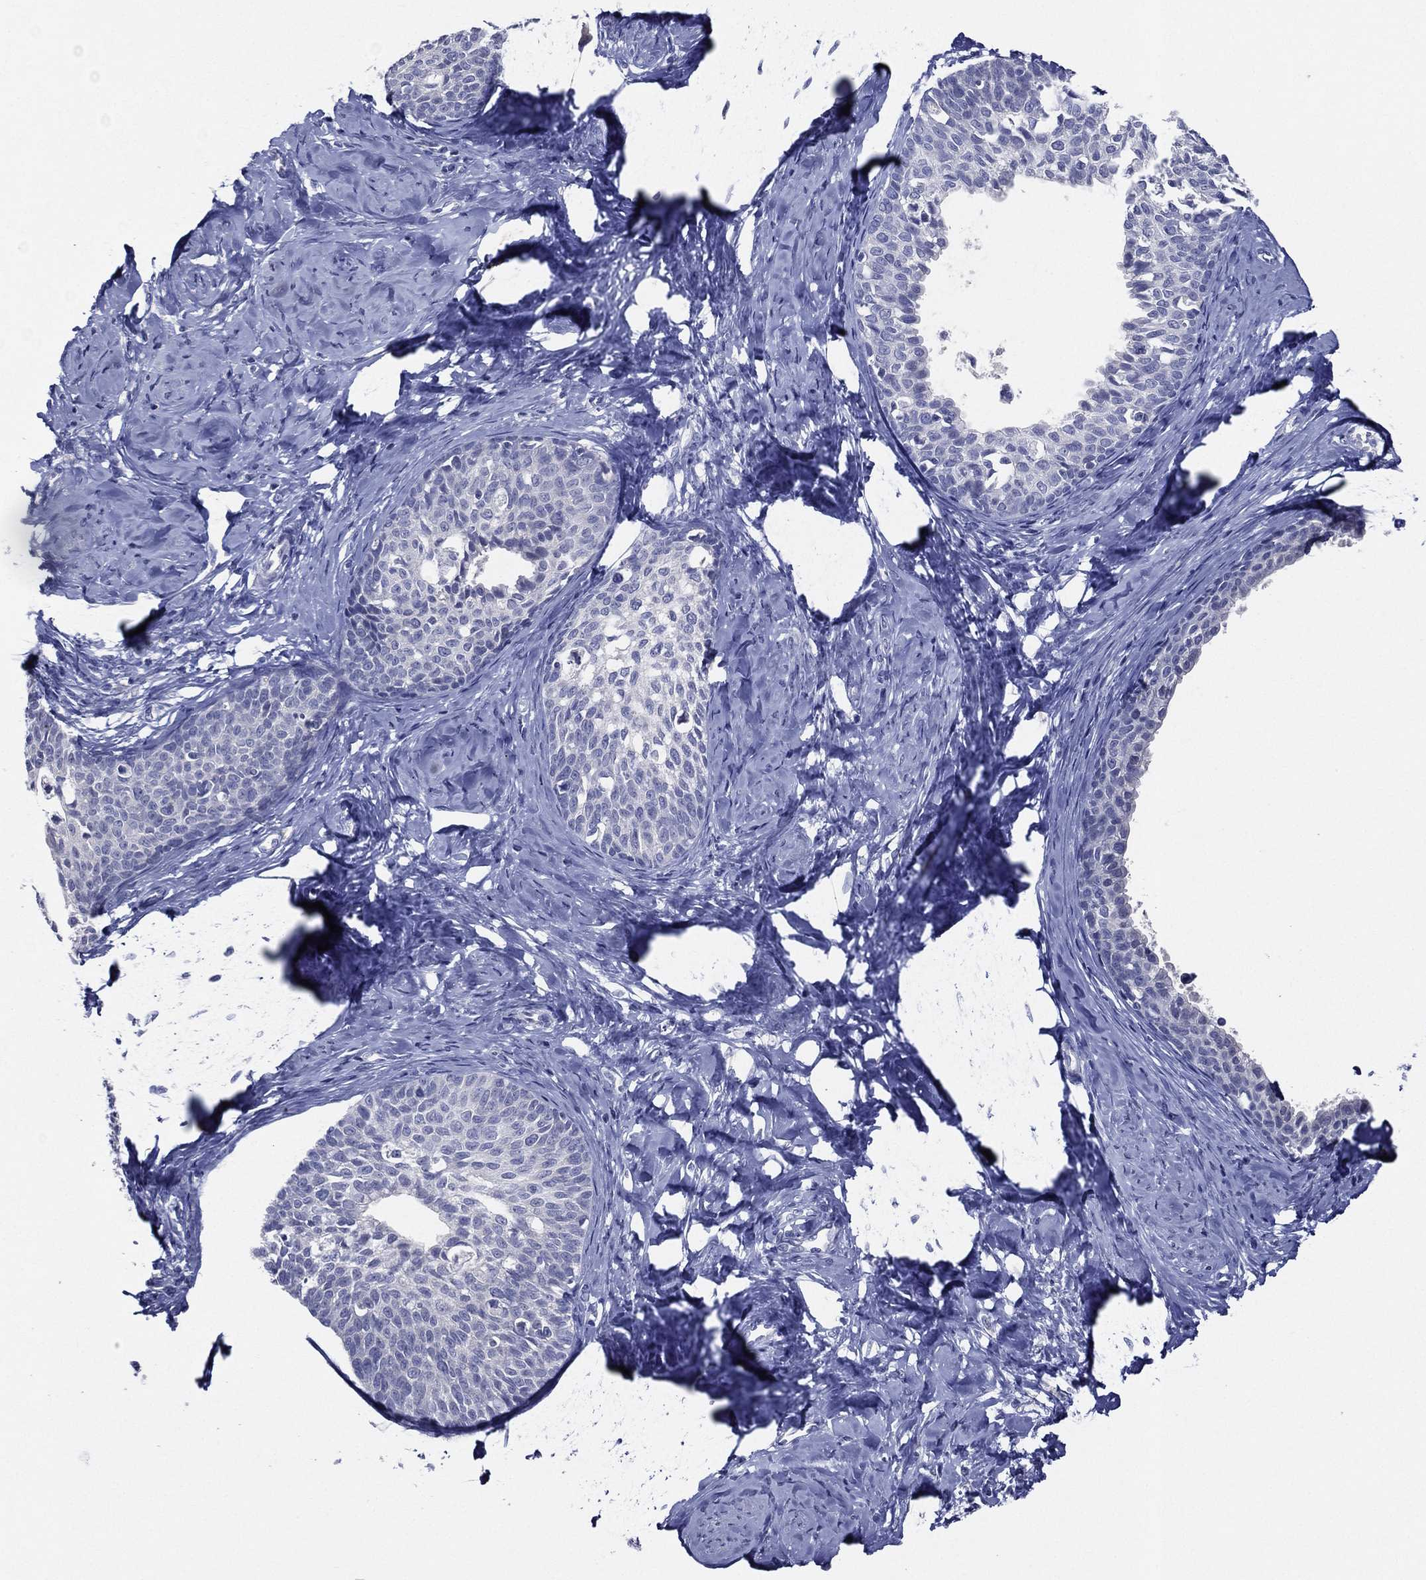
{"staining": {"intensity": "negative", "quantity": "none", "location": "none"}, "tissue": "cervical cancer", "cell_type": "Tumor cells", "image_type": "cancer", "snomed": [{"axis": "morphology", "description": "Squamous cell carcinoma, NOS"}, {"axis": "topography", "description": "Cervix"}], "caption": "A photomicrograph of human squamous cell carcinoma (cervical) is negative for staining in tumor cells.", "gene": "SLC13A4", "patient": {"sex": "female", "age": 51}}